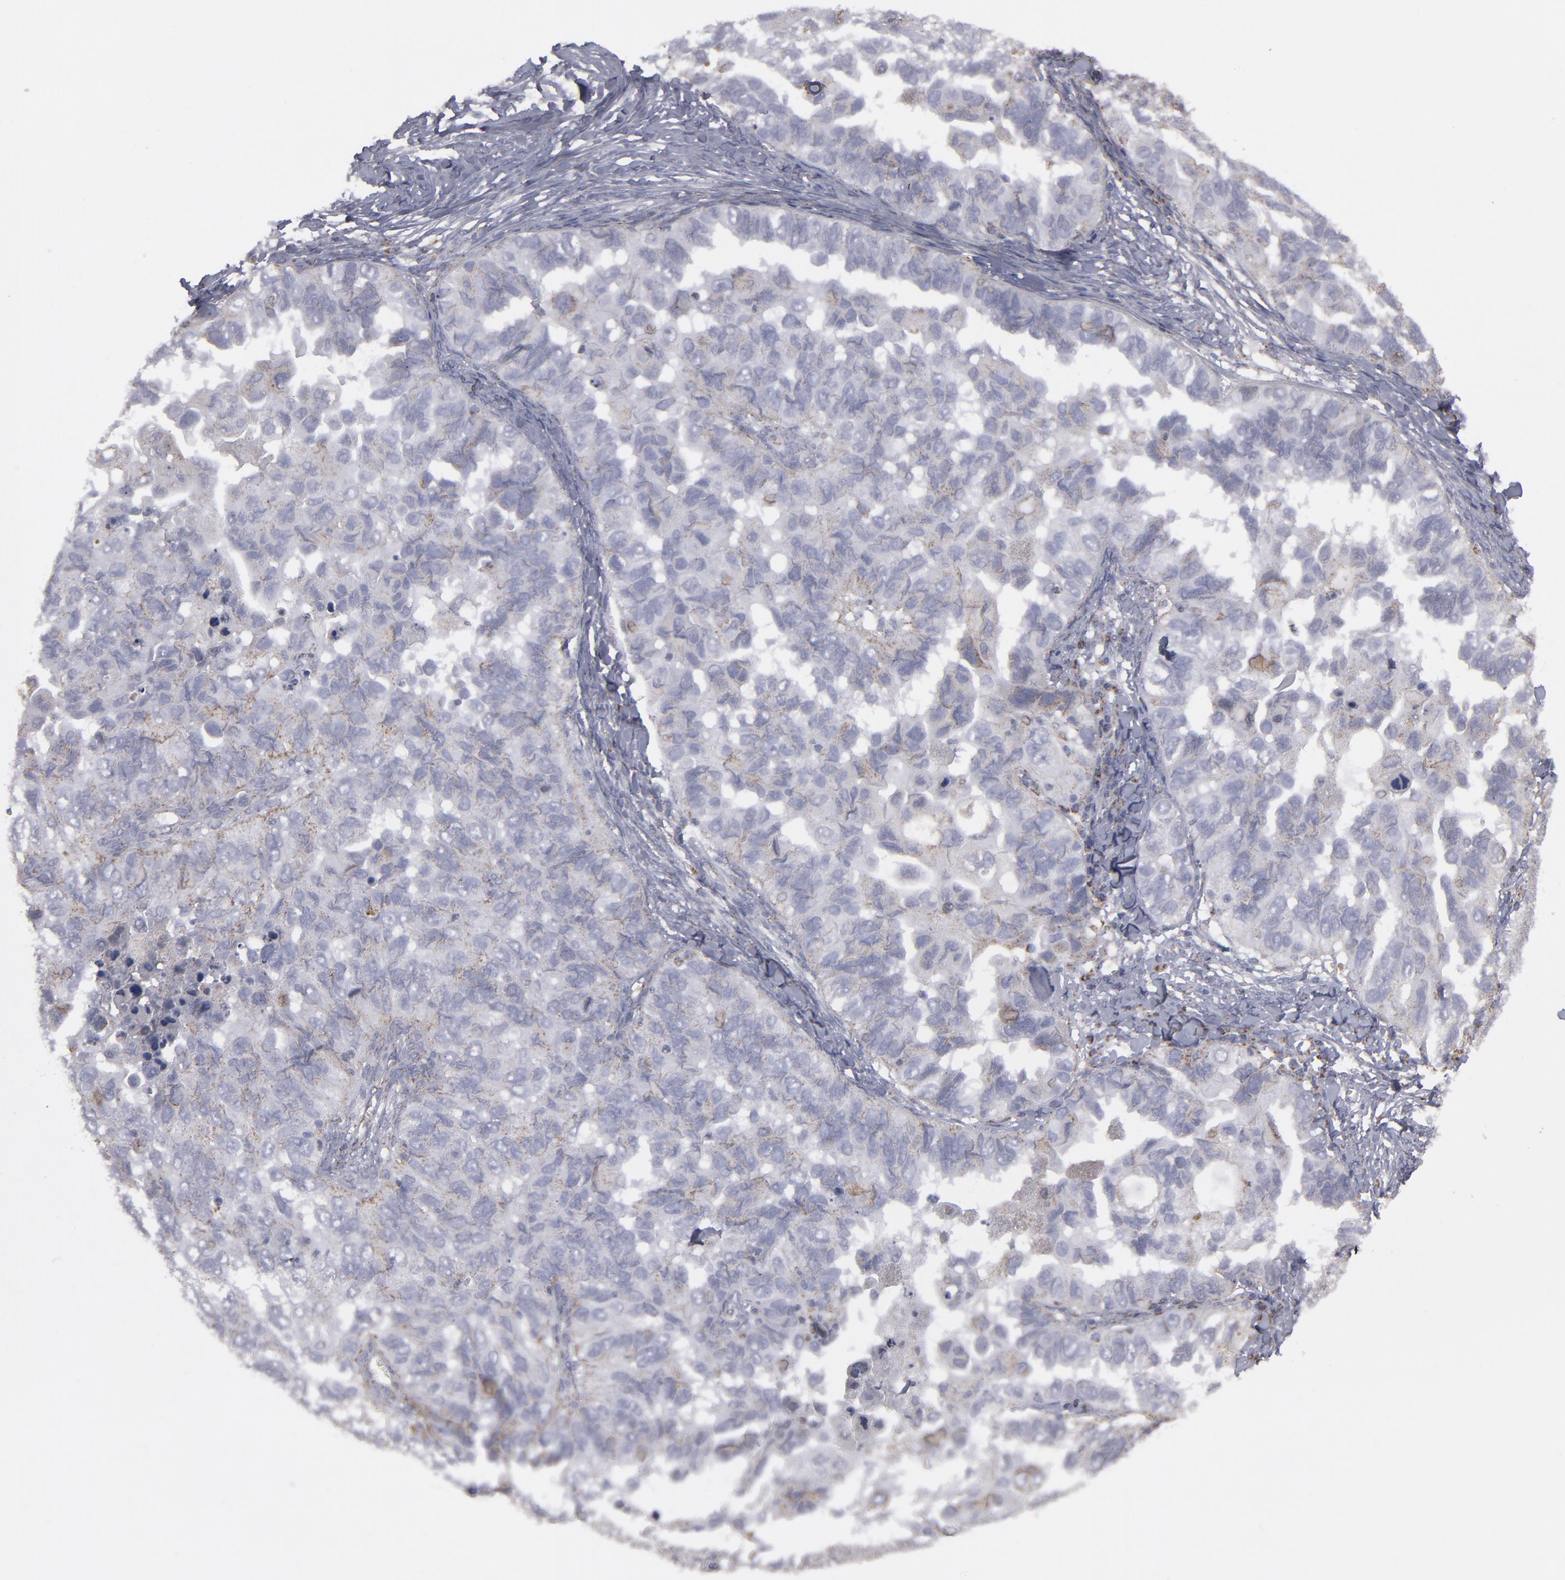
{"staining": {"intensity": "weak", "quantity": "25%-75%", "location": "cytoplasmic/membranous"}, "tissue": "ovarian cancer", "cell_type": "Tumor cells", "image_type": "cancer", "snomed": [{"axis": "morphology", "description": "Cystadenocarcinoma, serous, NOS"}, {"axis": "topography", "description": "Ovary"}], "caption": "Immunohistochemistry (IHC) image of neoplastic tissue: ovarian serous cystadenocarcinoma stained using immunohistochemistry (IHC) exhibits low levels of weak protein expression localized specifically in the cytoplasmic/membranous of tumor cells, appearing as a cytoplasmic/membranous brown color.", "gene": "MYOM2", "patient": {"sex": "female", "age": 82}}